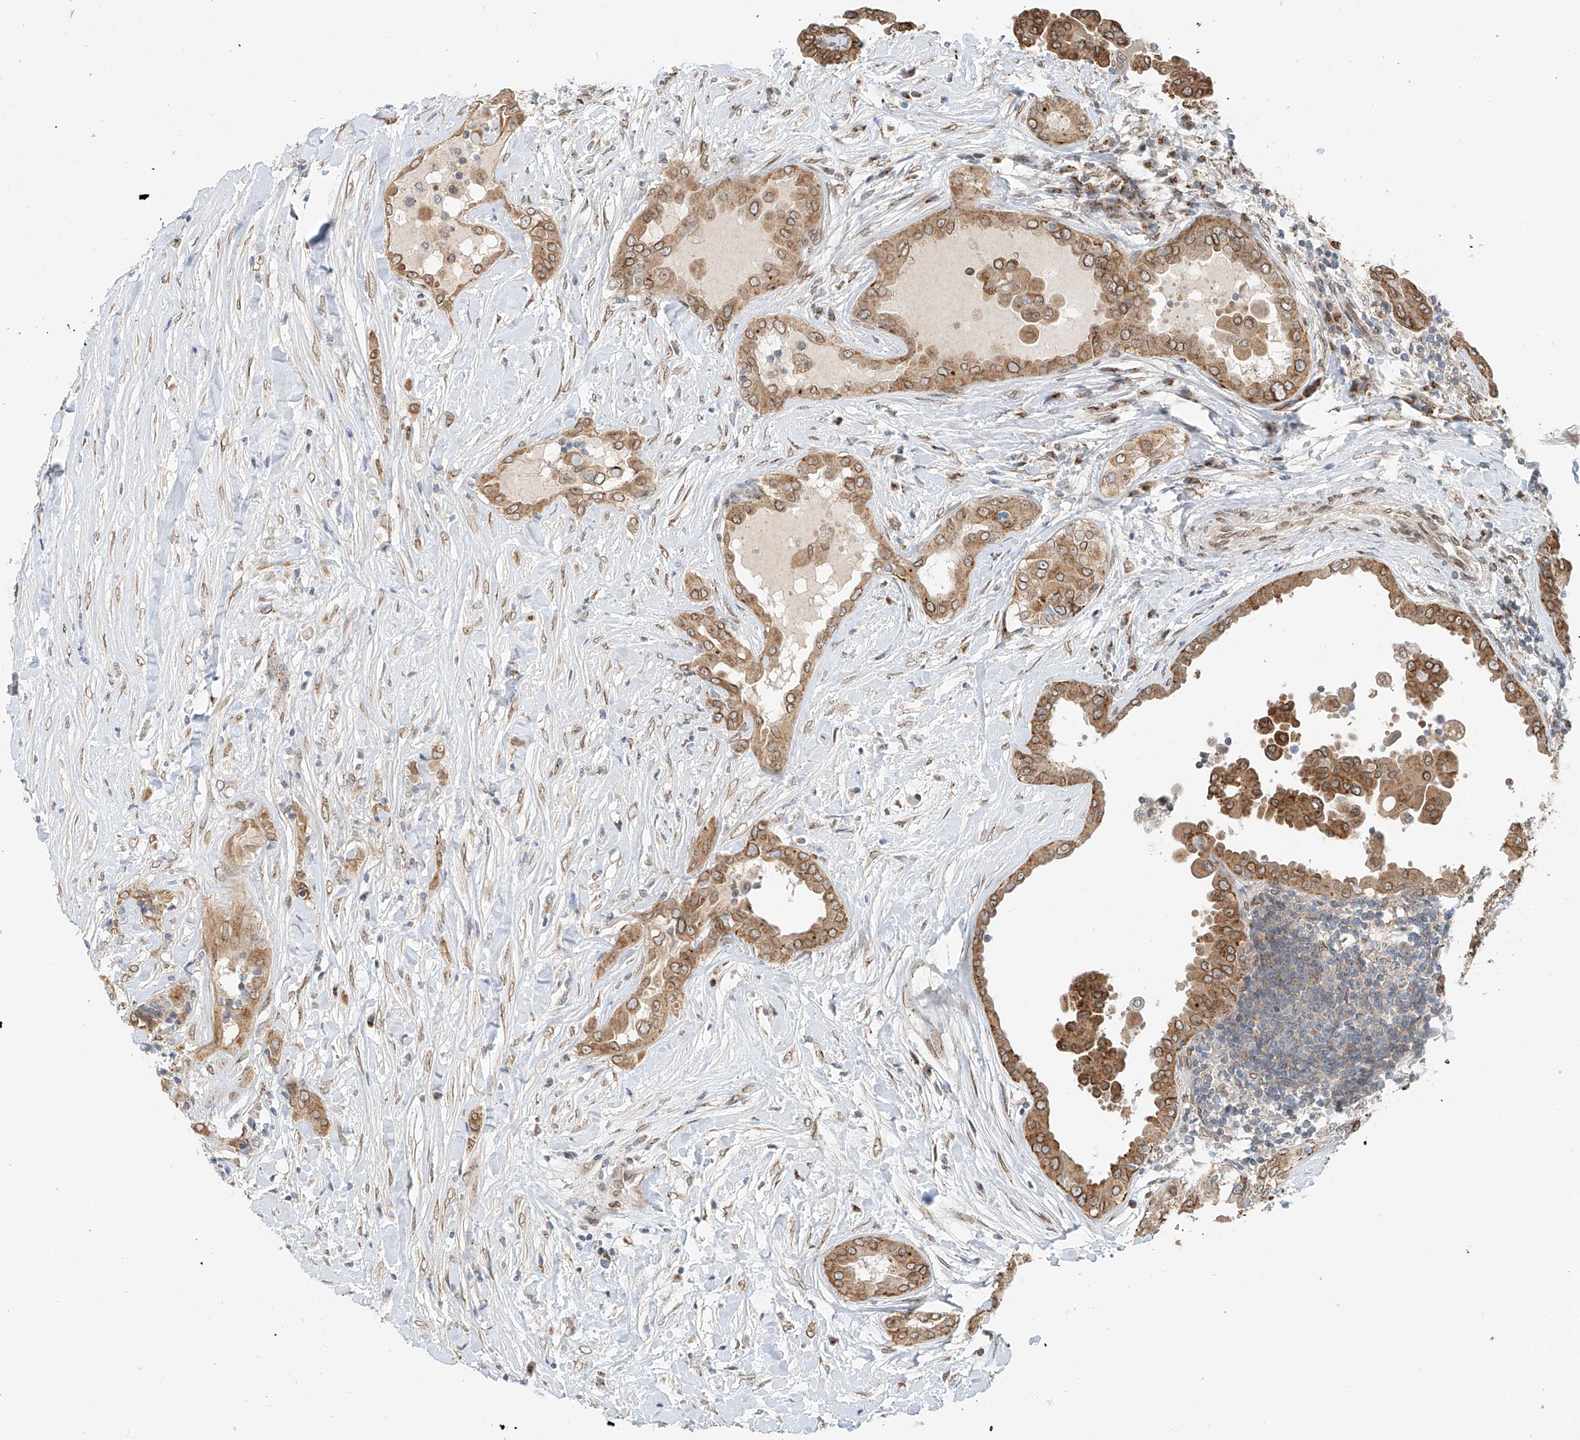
{"staining": {"intensity": "moderate", "quantity": ">75%", "location": "cytoplasmic/membranous,nuclear"}, "tissue": "thyroid cancer", "cell_type": "Tumor cells", "image_type": "cancer", "snomed": [{"axis": "morphology", "description": "Papillary adenocarcinoma, NOS"}, {"axis": "topography", "description": "Thyroid gland"}], "caption": "Tumor cells reveal moderate cytoplasmic/membranous and nuclear expression in approximately >75% of cells in thyroid cancer.", "gene": "STARD9", "patient": {"sex": "male", "age": 33}}